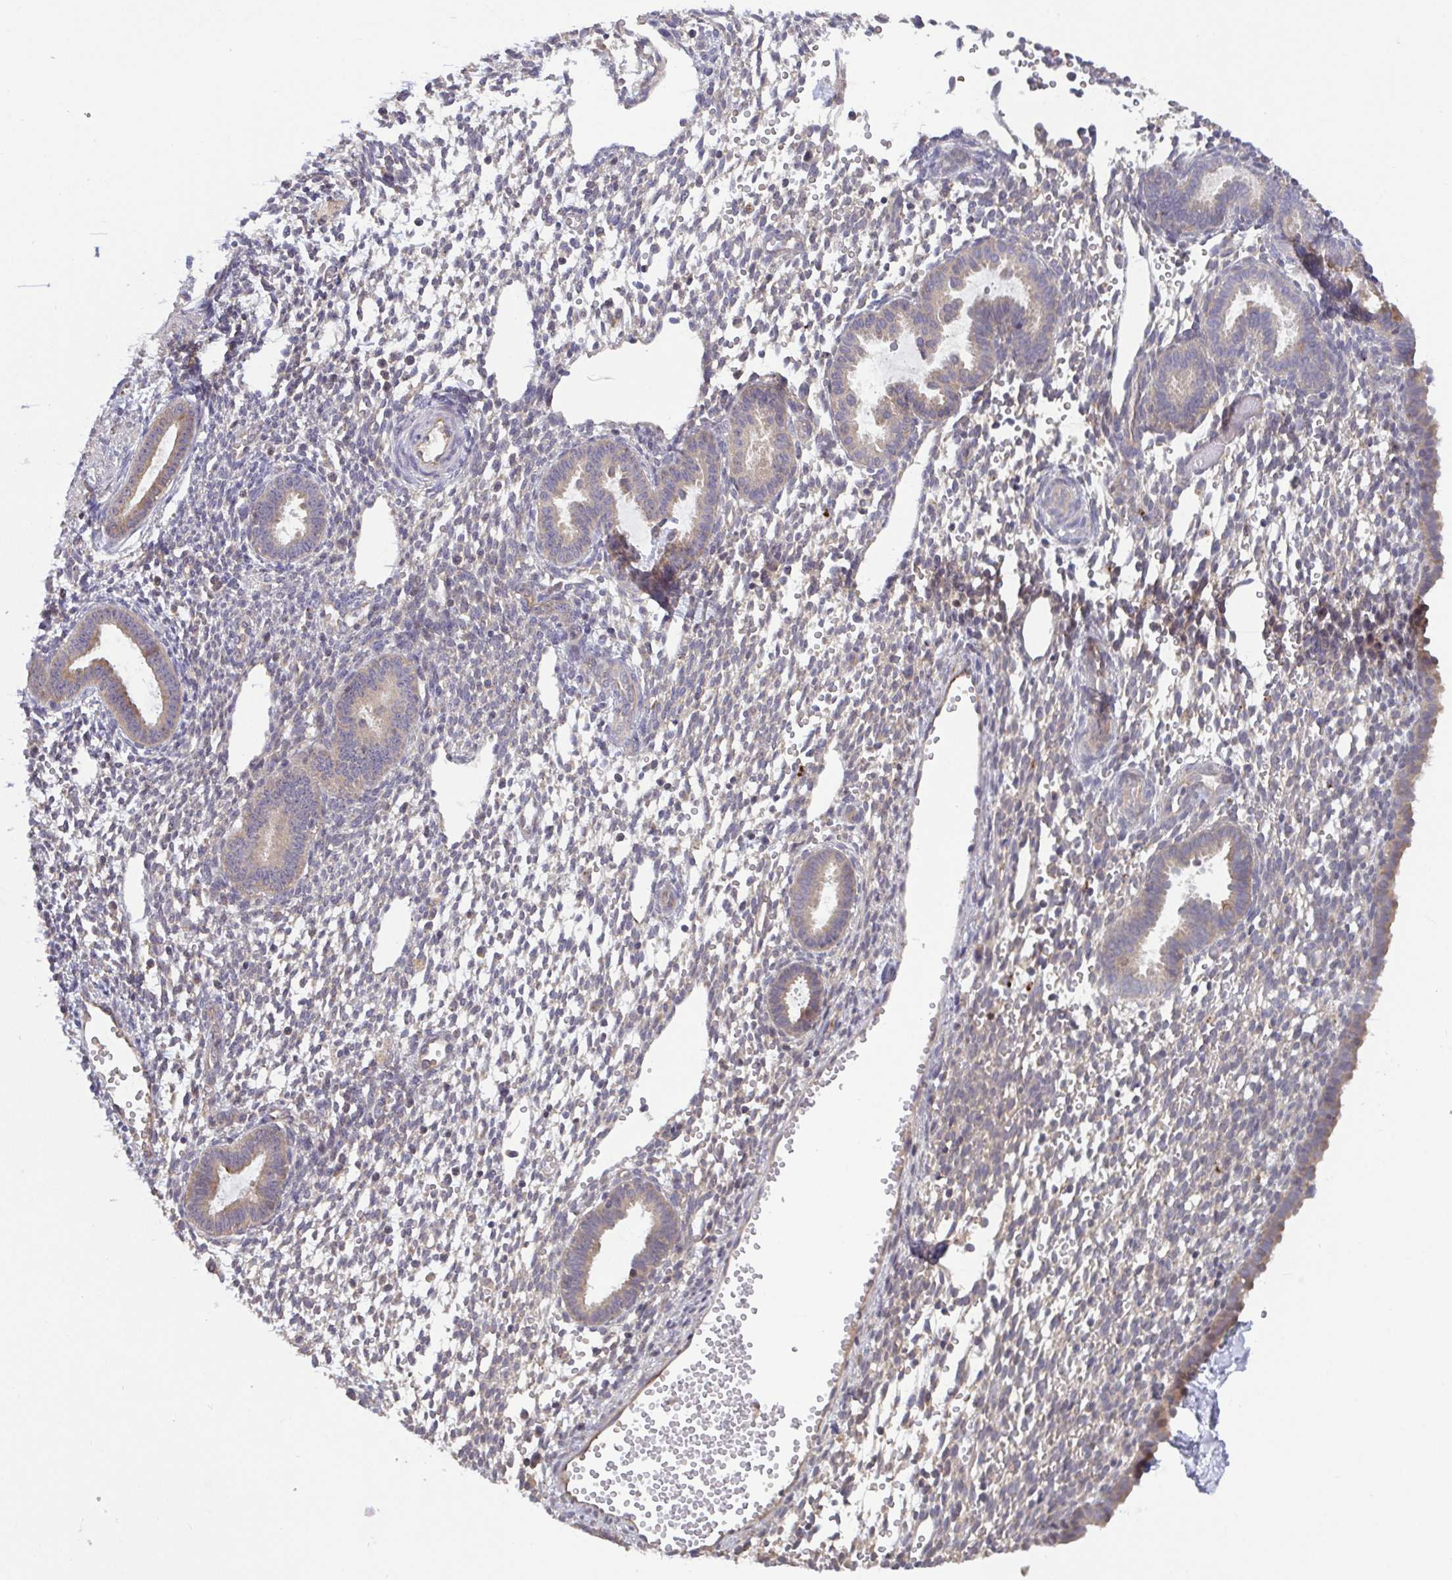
{"staining": {"intensity": "negative", "quantity": "none", "location": "none"}, "tissue": "endometrium", "cell_type": "Cells in endometrial stroma", "image_type": "normal", "snomed": [{"axis": "morphology", "description": "Normal tissue, NOS"}, {"axis": "topography", "description": "Endometrium"}], "caption": "This is a histopathology image of immunohistochemistry (IHC) staining of normal endometrium, which shows no positivity in cells in endometrial stroma. The staining was performed using DAB (3,3'-diaminobenzidine) to visualize the protein expression in brown, while the nuclei were stained in blue with hematoxylin (Magnification: 20x).", "gene": "OSBPL7", "patient": {"sex": "female", "age": 36}}